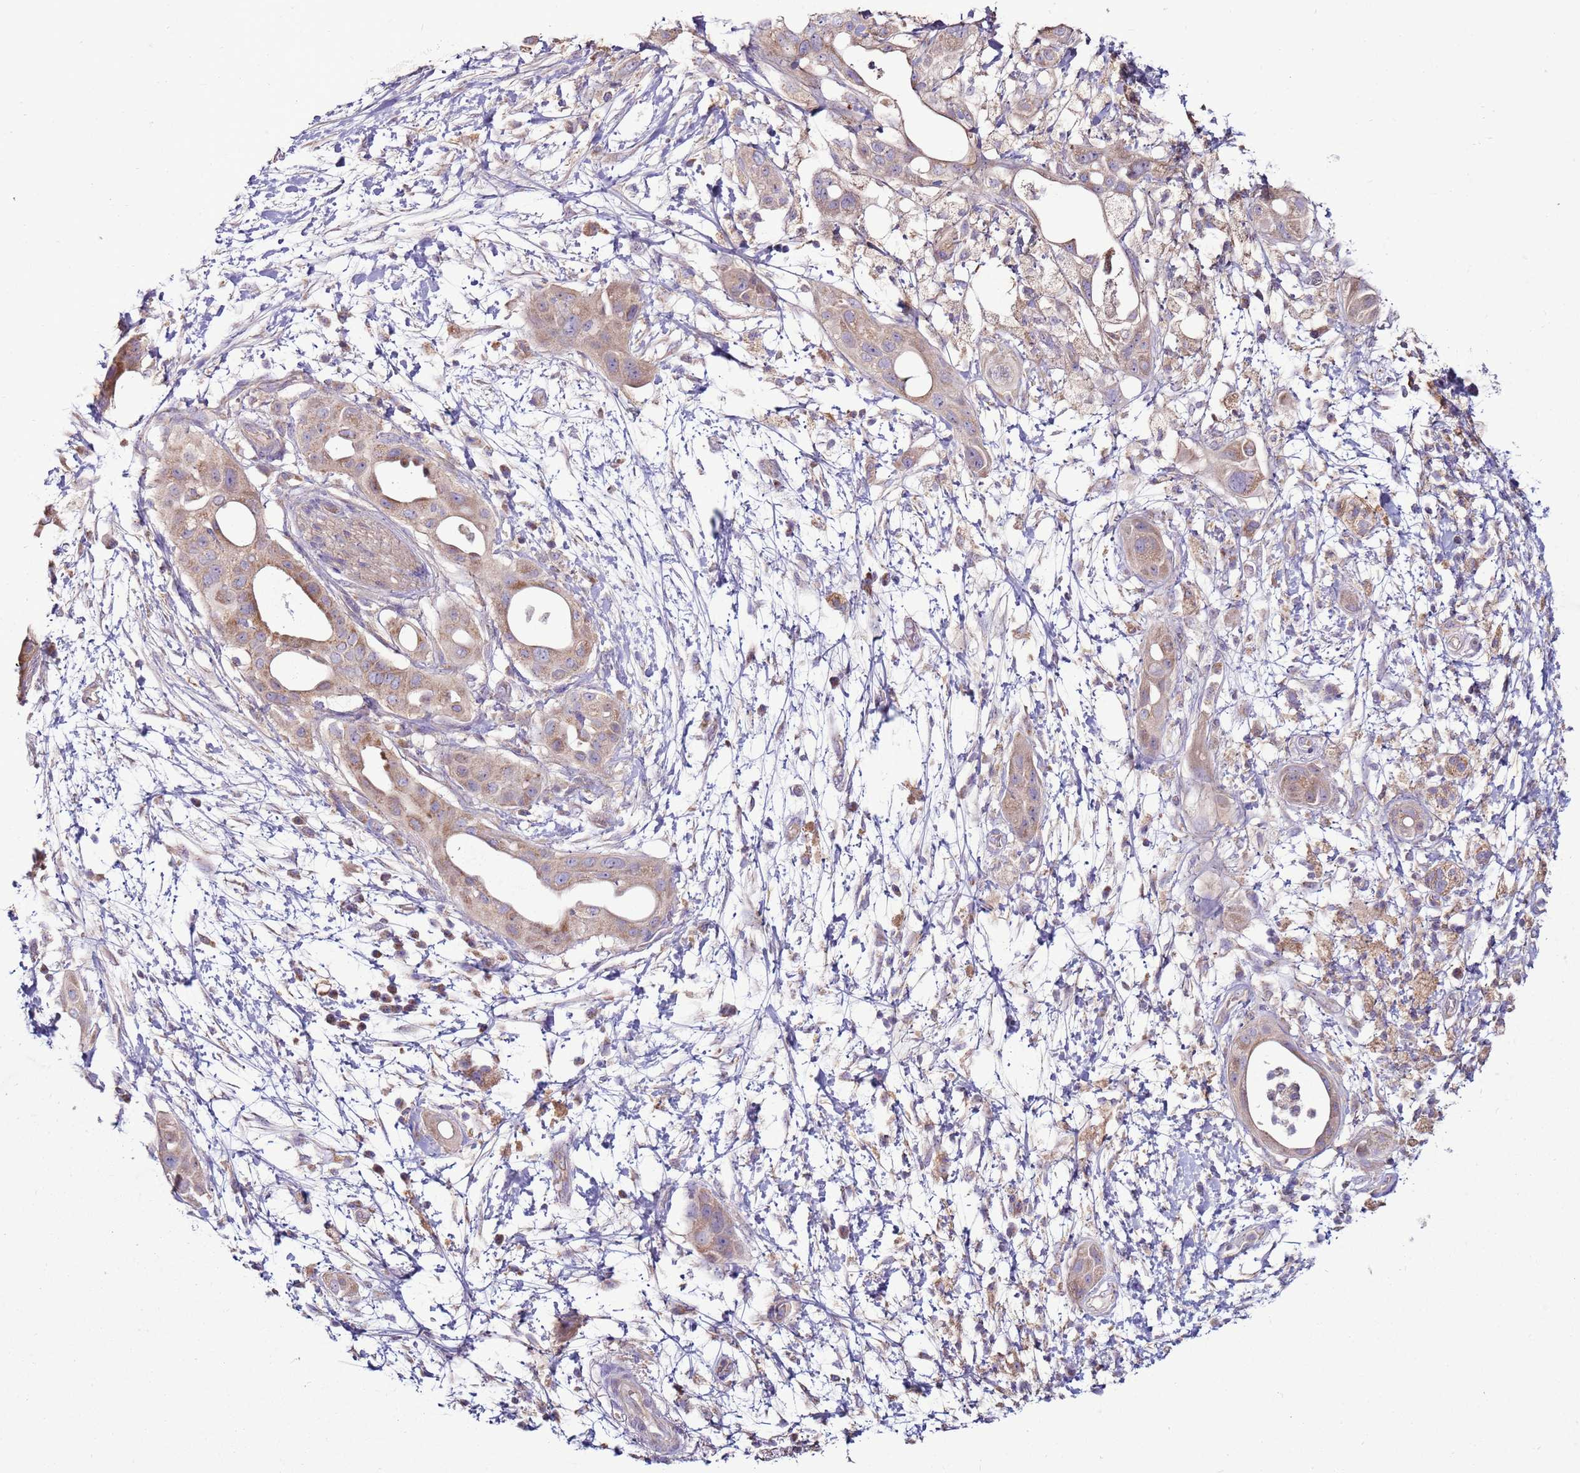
{"staining": {"intensity": "moderate", "quantity": ">75%", "location": "cytoplasmic/membranous"}, "tissue": "pancreatic cancer", "cell_type": "Tumor cells", "image_type": "cancer", "snomed": [{"axis": "morphology", "description": "Adenocarcinoma, NOS"}, {"axis": "topography", "description": "Pancreas"}], "caption": "Moderate cytoplasmic/membranous protein positivity is identified in approximately >75% of tumor cells in adenocarcinoma (pancreatic).", "gene": "TRAPPC4", "patient": {"sex": "male", "age": 68}}